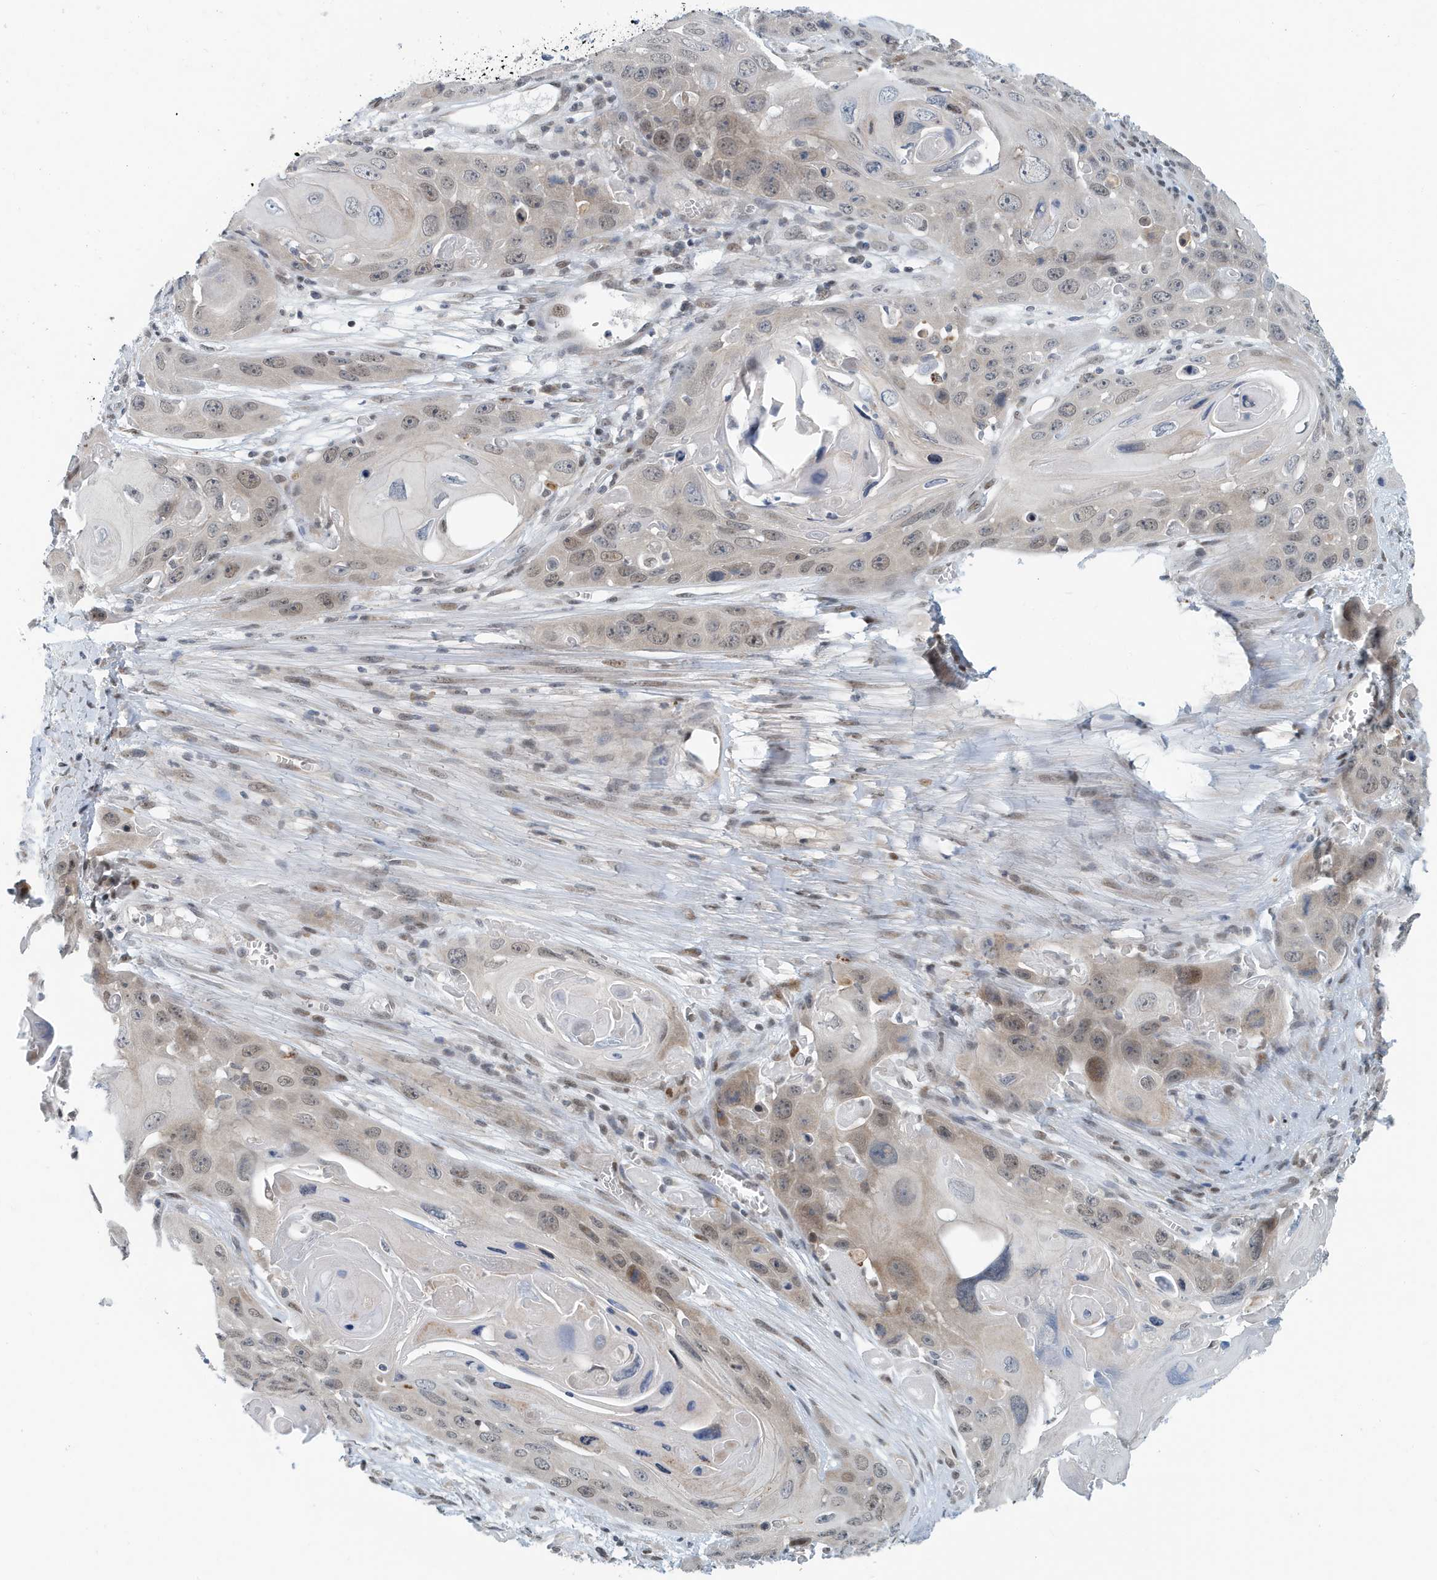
{"staining": {"intensity": "weak", "quantity": "25%-75%", "location": "cytoplasmic/membranous,nuclear"}, "tissue": "skin cancer", "cell_type": "Tumor cells", "image_type": "cancer", "snomed": [{"axis": "morphology", "description": "Squamous cell carcinoma, NOS"}, {"axis": "topography", "description": "Skin"}], "caption": "Tumor cells show low levels of weak cytoplasmic/membranous and nuclear positivity in about 25%-75% of cells in skin cancer (squamous cell carcinoma).", "gene": "KIF15", "patient": {"sex": "male", "age": 55}}